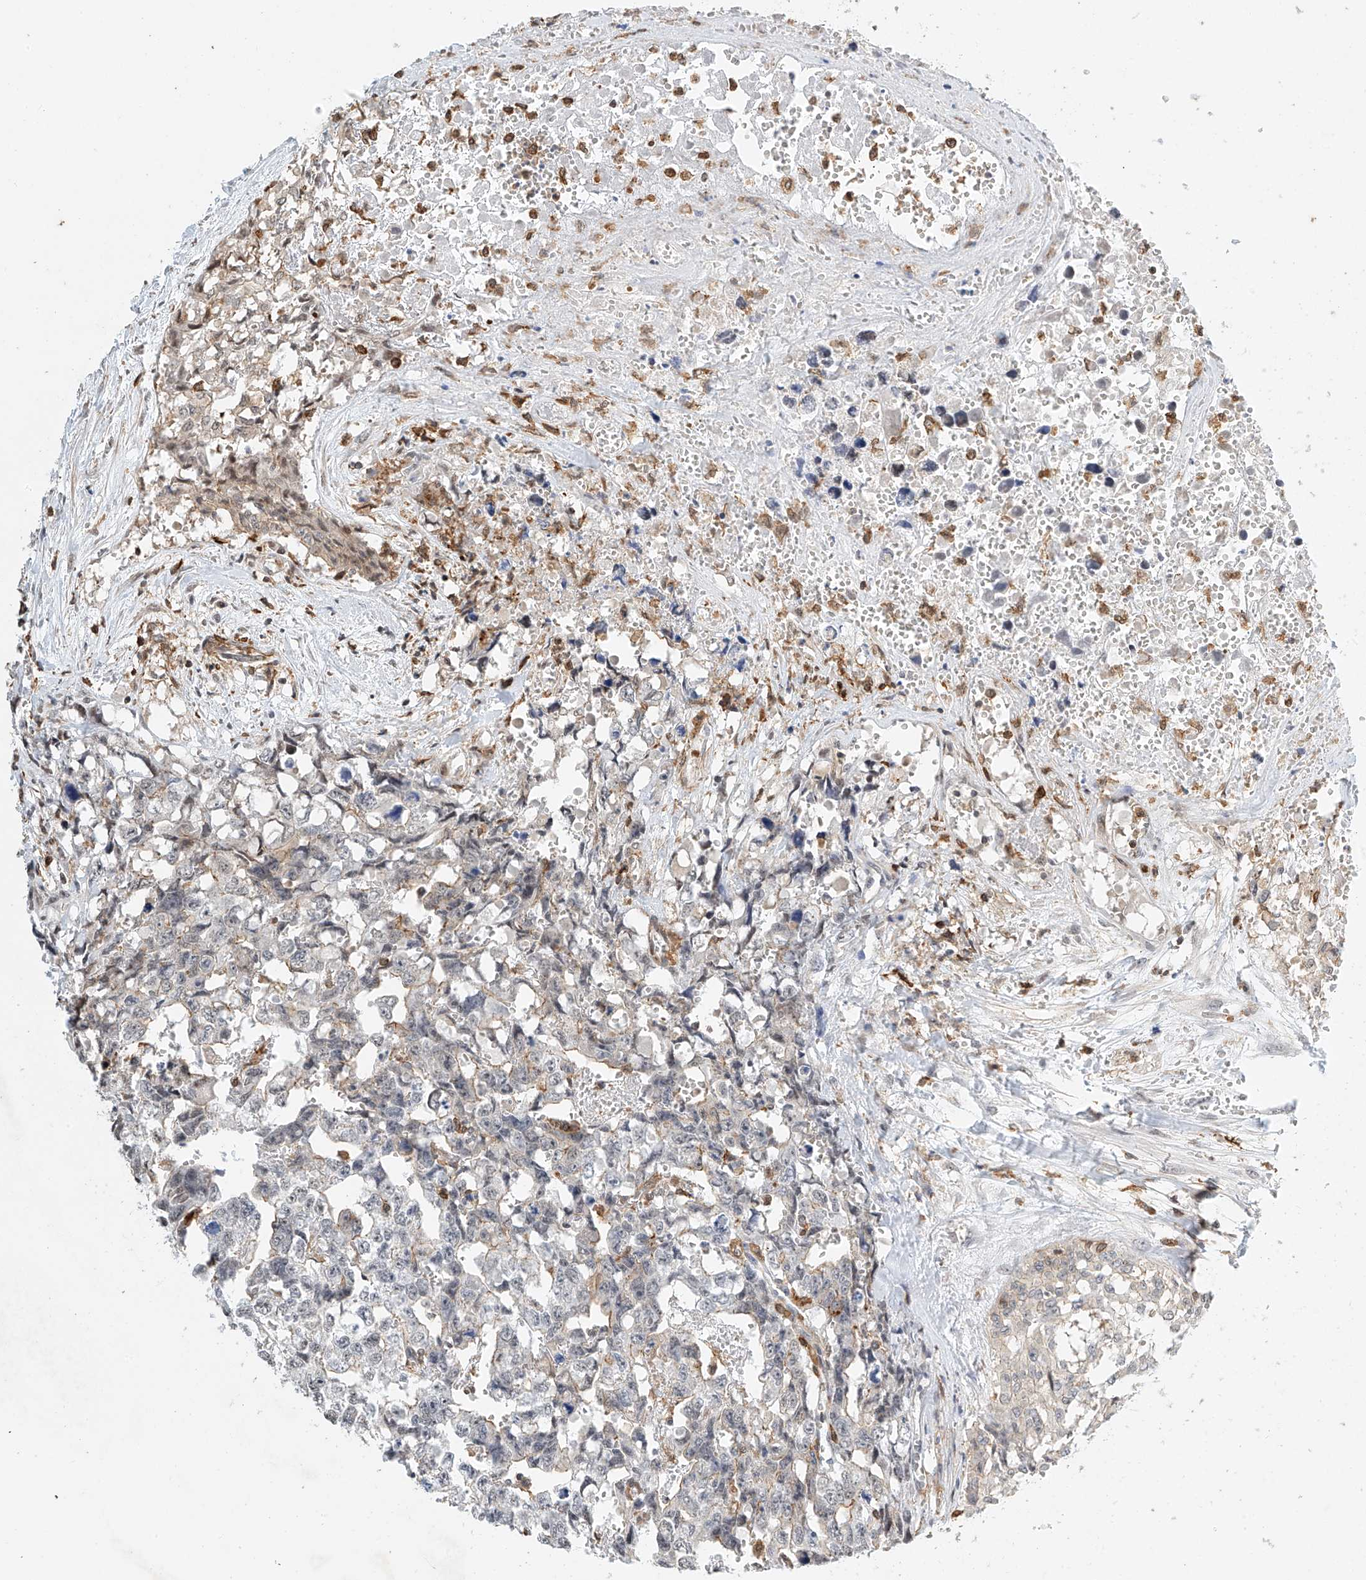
{"staining": {"intensity": "negative", "quantity": "none", "location": "none"}, "tissue": "testis cancer", "cell_type": "Tumor cells", "image_type": "cancer", "snomed": [{"axis": "morphology", "description": "Carcinoma, Embryonal, NOS"}, {"axis": "topography", "description": "Testis"}], "caption": "This micrograph is of testis cancer stained with IHC to label a protein in brown with the nuclei are counter-stained blue. There is no staining in tumor cells.", "gene": "MICAL1", "patient": {"sex": "male", "age": 31}}